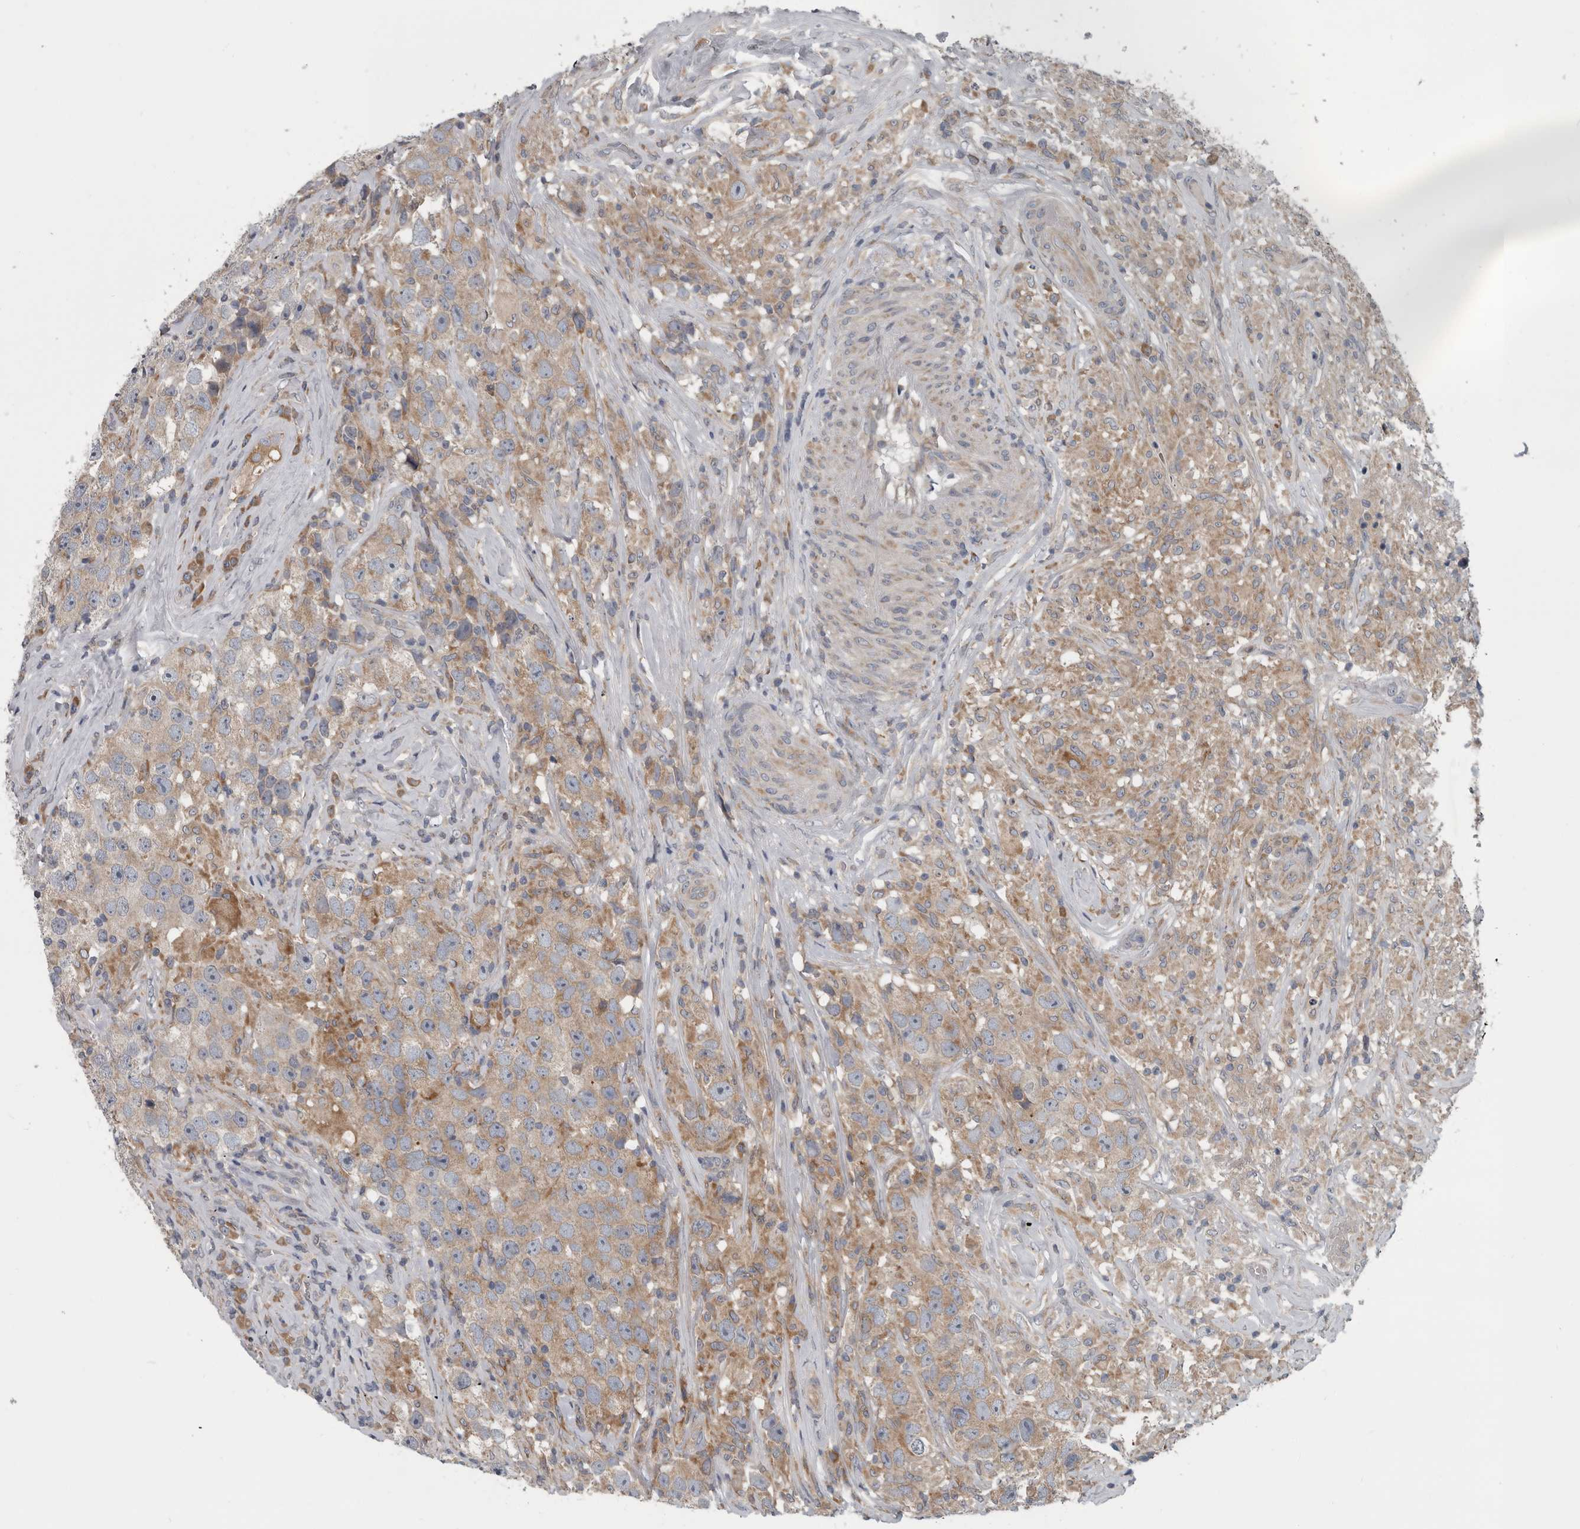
{"staining": {"intensity": "moderate", "quantity": "<25%", "location": "cytoplasmic/membranous"}, "tissue": "testis cancer", "cell_type": "Tumor cells", "image_type": "cancer", "snomed": [{"axis": "morphology", "description": "Seminoma, NOS"}, {"axis": "topography", "description": "Testis"}], "caption": "The photomicrograph shows staining of testis seminoma, revealing moderate cytoplasmic/membranous protein expression (brown color) within tumor cells.", "gene": "TMEM199", "patient": {"sex": "male", "age": 49}}